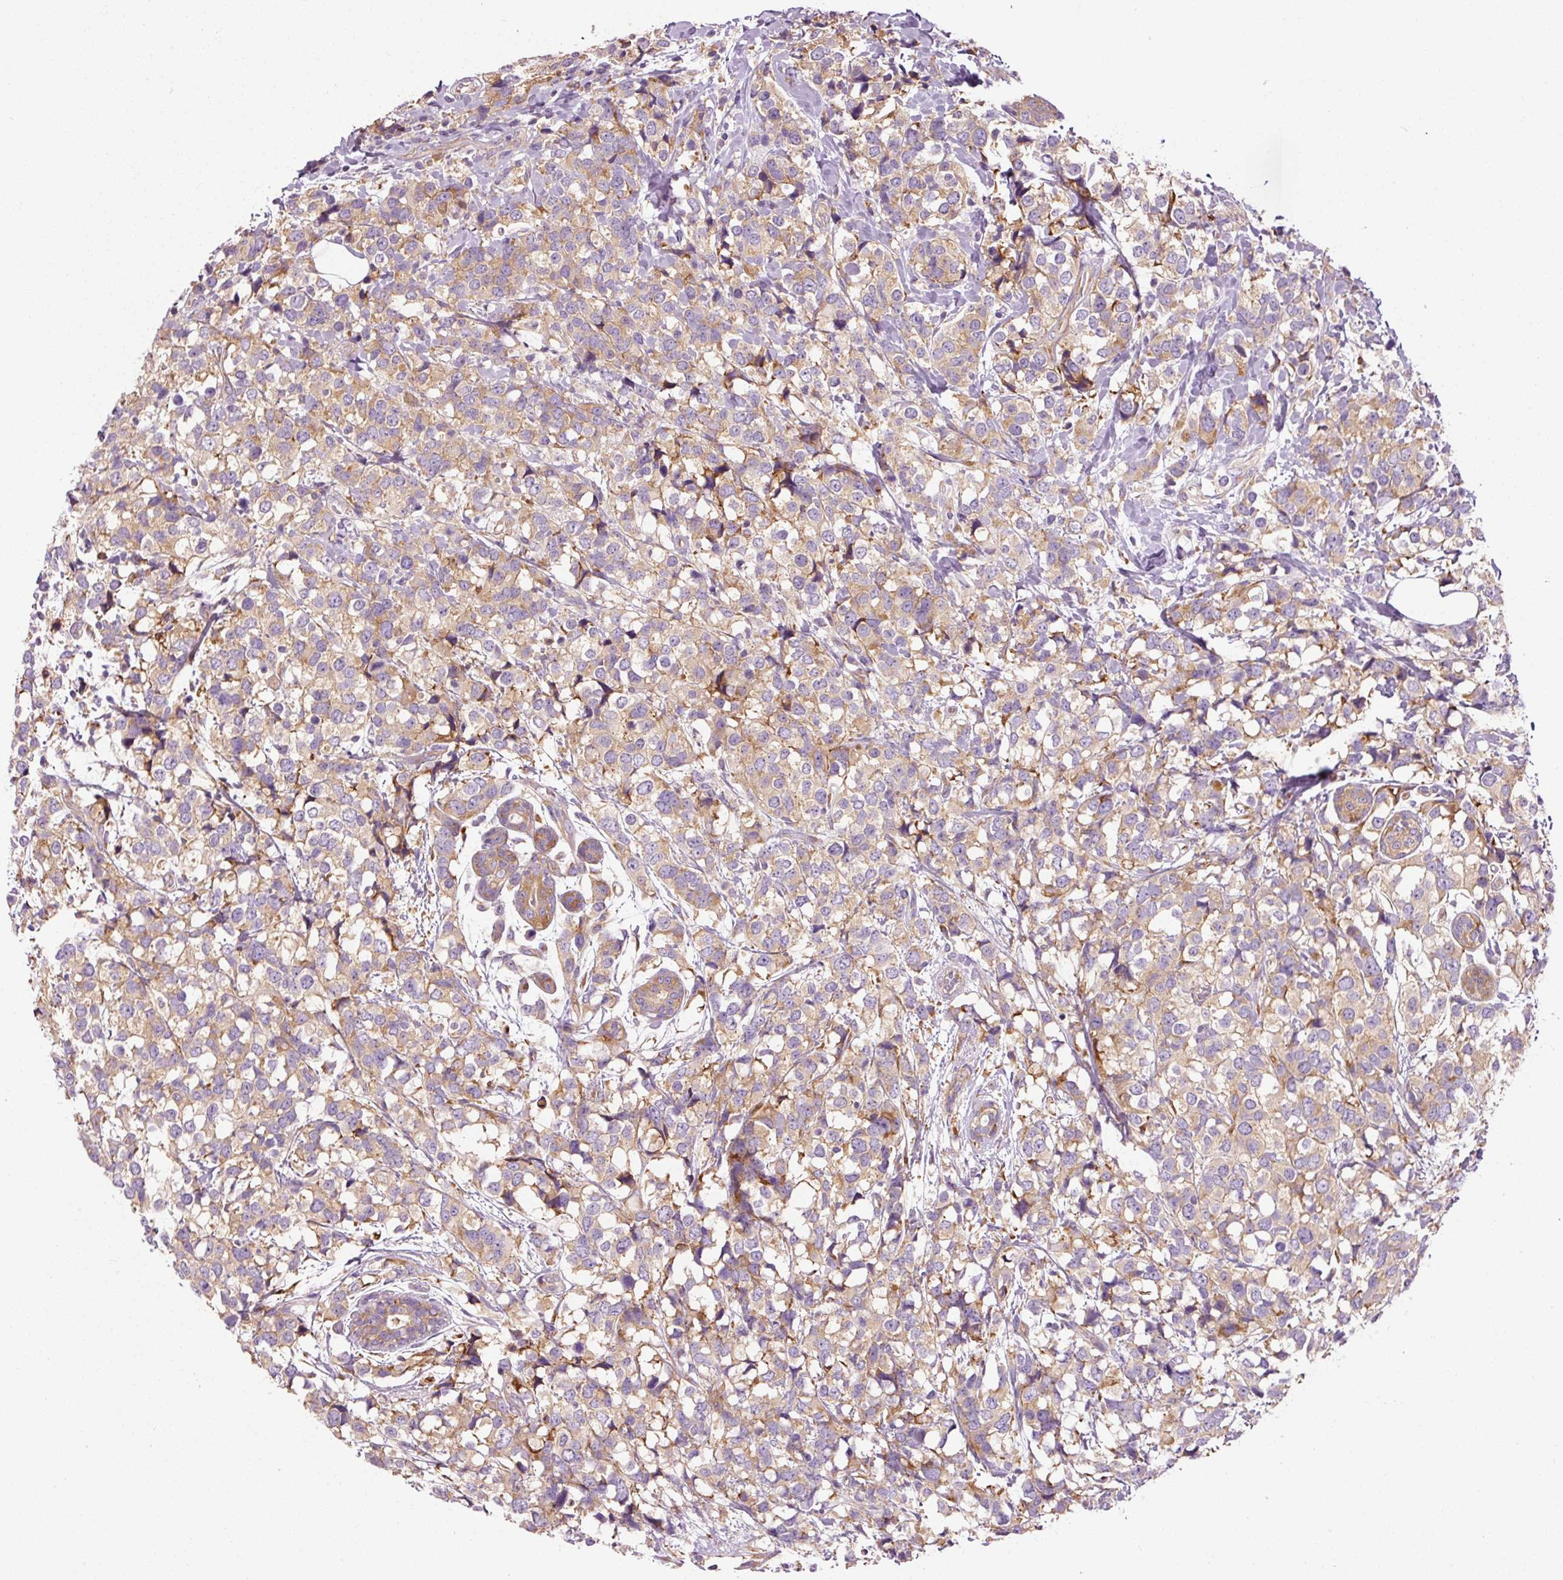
{"staining": {"intensity": "moderate", "quantity": ">75%", "location": "cytoplasmic/membranous"}, "tissue": "breast cancer", "cell_type": "Tumor cells", "image_type": "cancer", "snomed": [{"axis": "morphology", "description": "Lobular carcinoma"}, {"axis": "topography", "description": "Breast"}], "caption": "Brown immunohistochemical staining in breast cancer reveals moderate cytoplasmic/membranous staining in approximately >75% of tumor cells.", "gene": "RPL10A", "patient": {"sex": "female", "age": 59}}